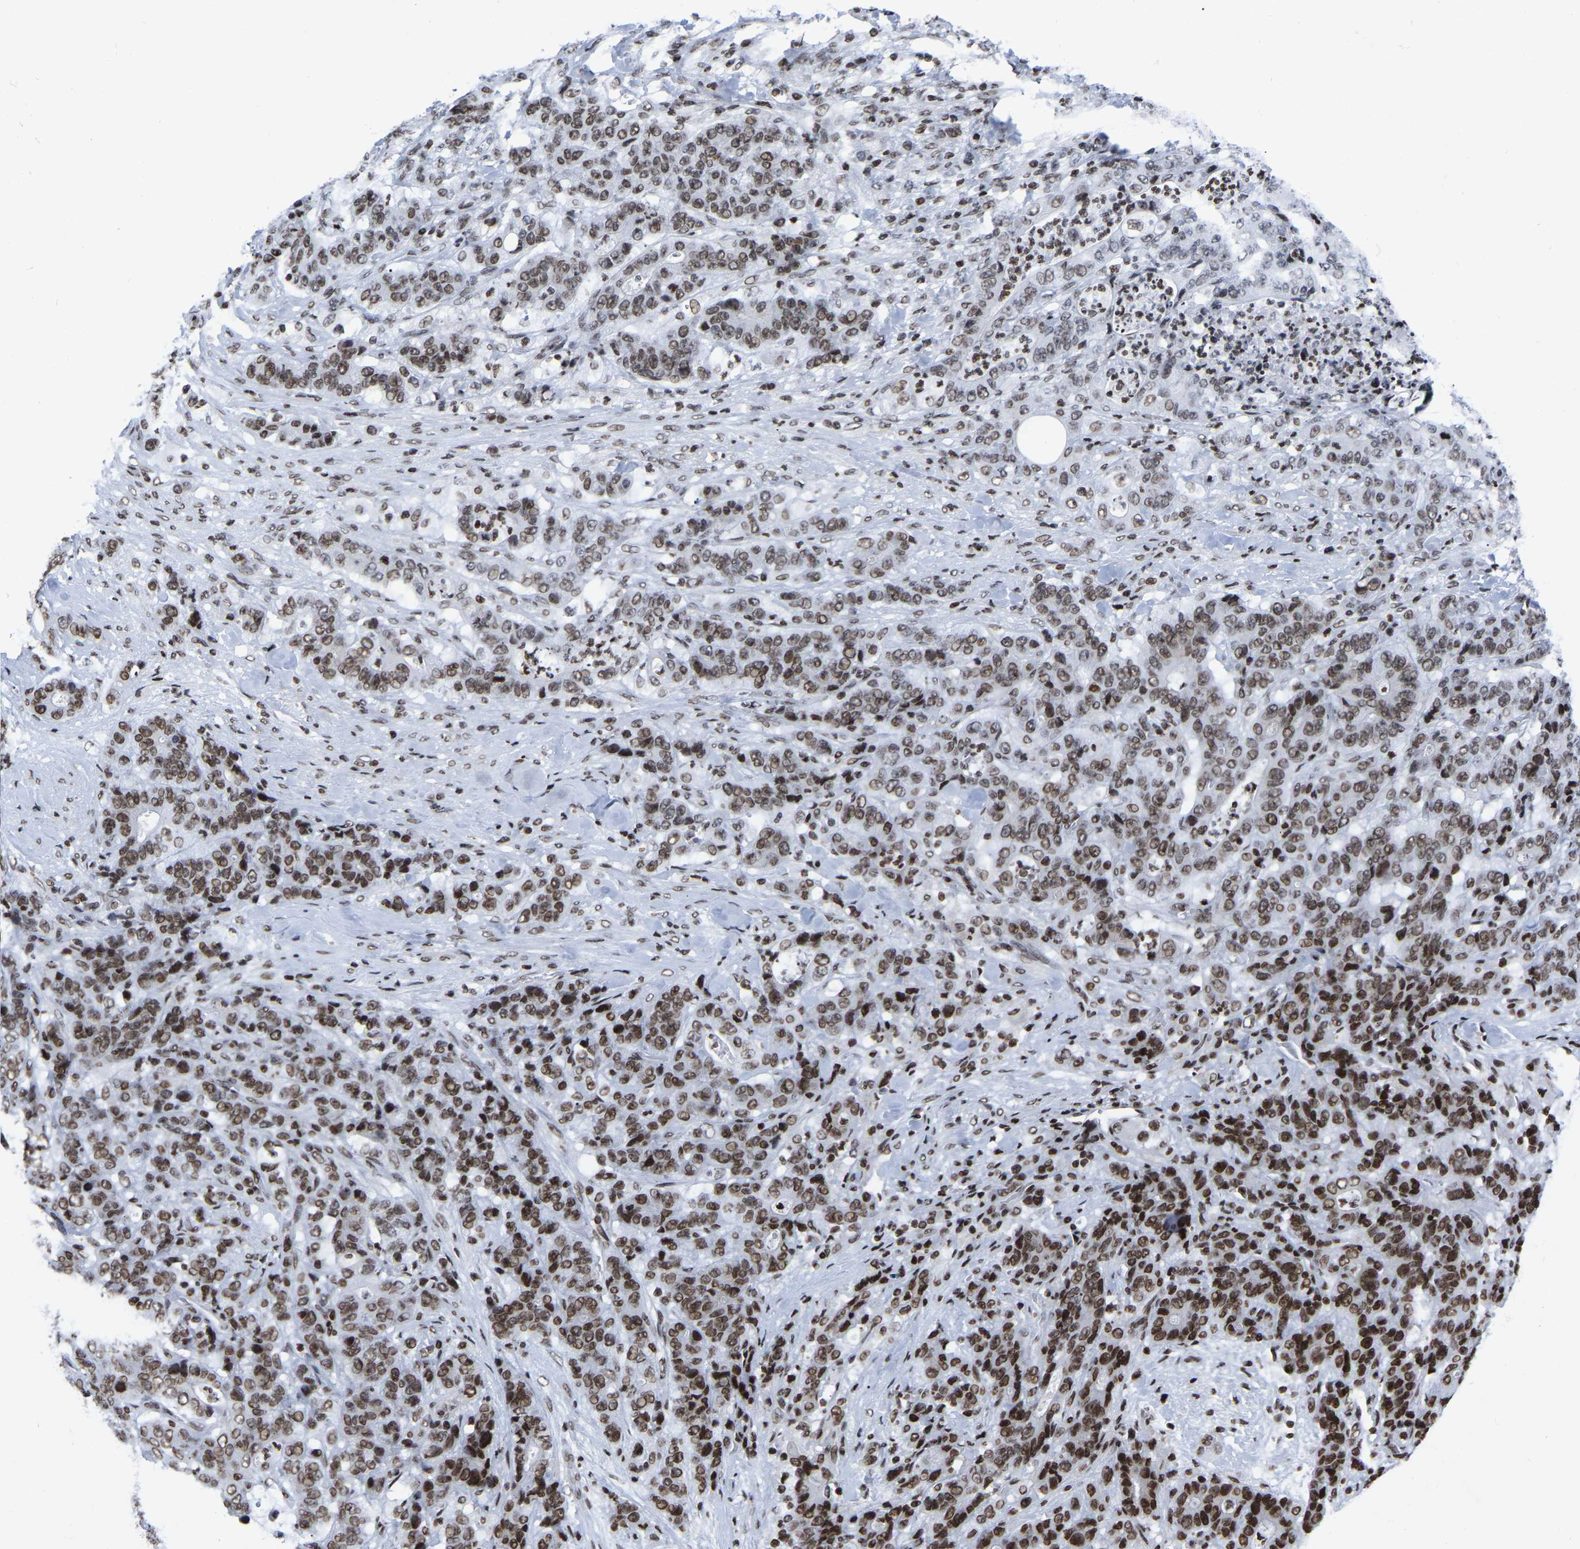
{"staining": {"intensity": "strong", "quantity": "25%-75%", "location": "nuclear"}, "tissue": "stomach cancer", "cell_type": "Tumor cells", "image_type": "cancer", "snomed": [{"axis": "morphology", "description": "Adenocarcinoma, NOS"}, {"axis": "topography", "description": "Stomach"}], "caption": "Protein staining exhibits strong nuclear positivity in approximately 25%-75% of tumor cells in adenocarcinoma (stomach).", "gene": "PRCC", "patient": {"sex": "female", "age": 73}}